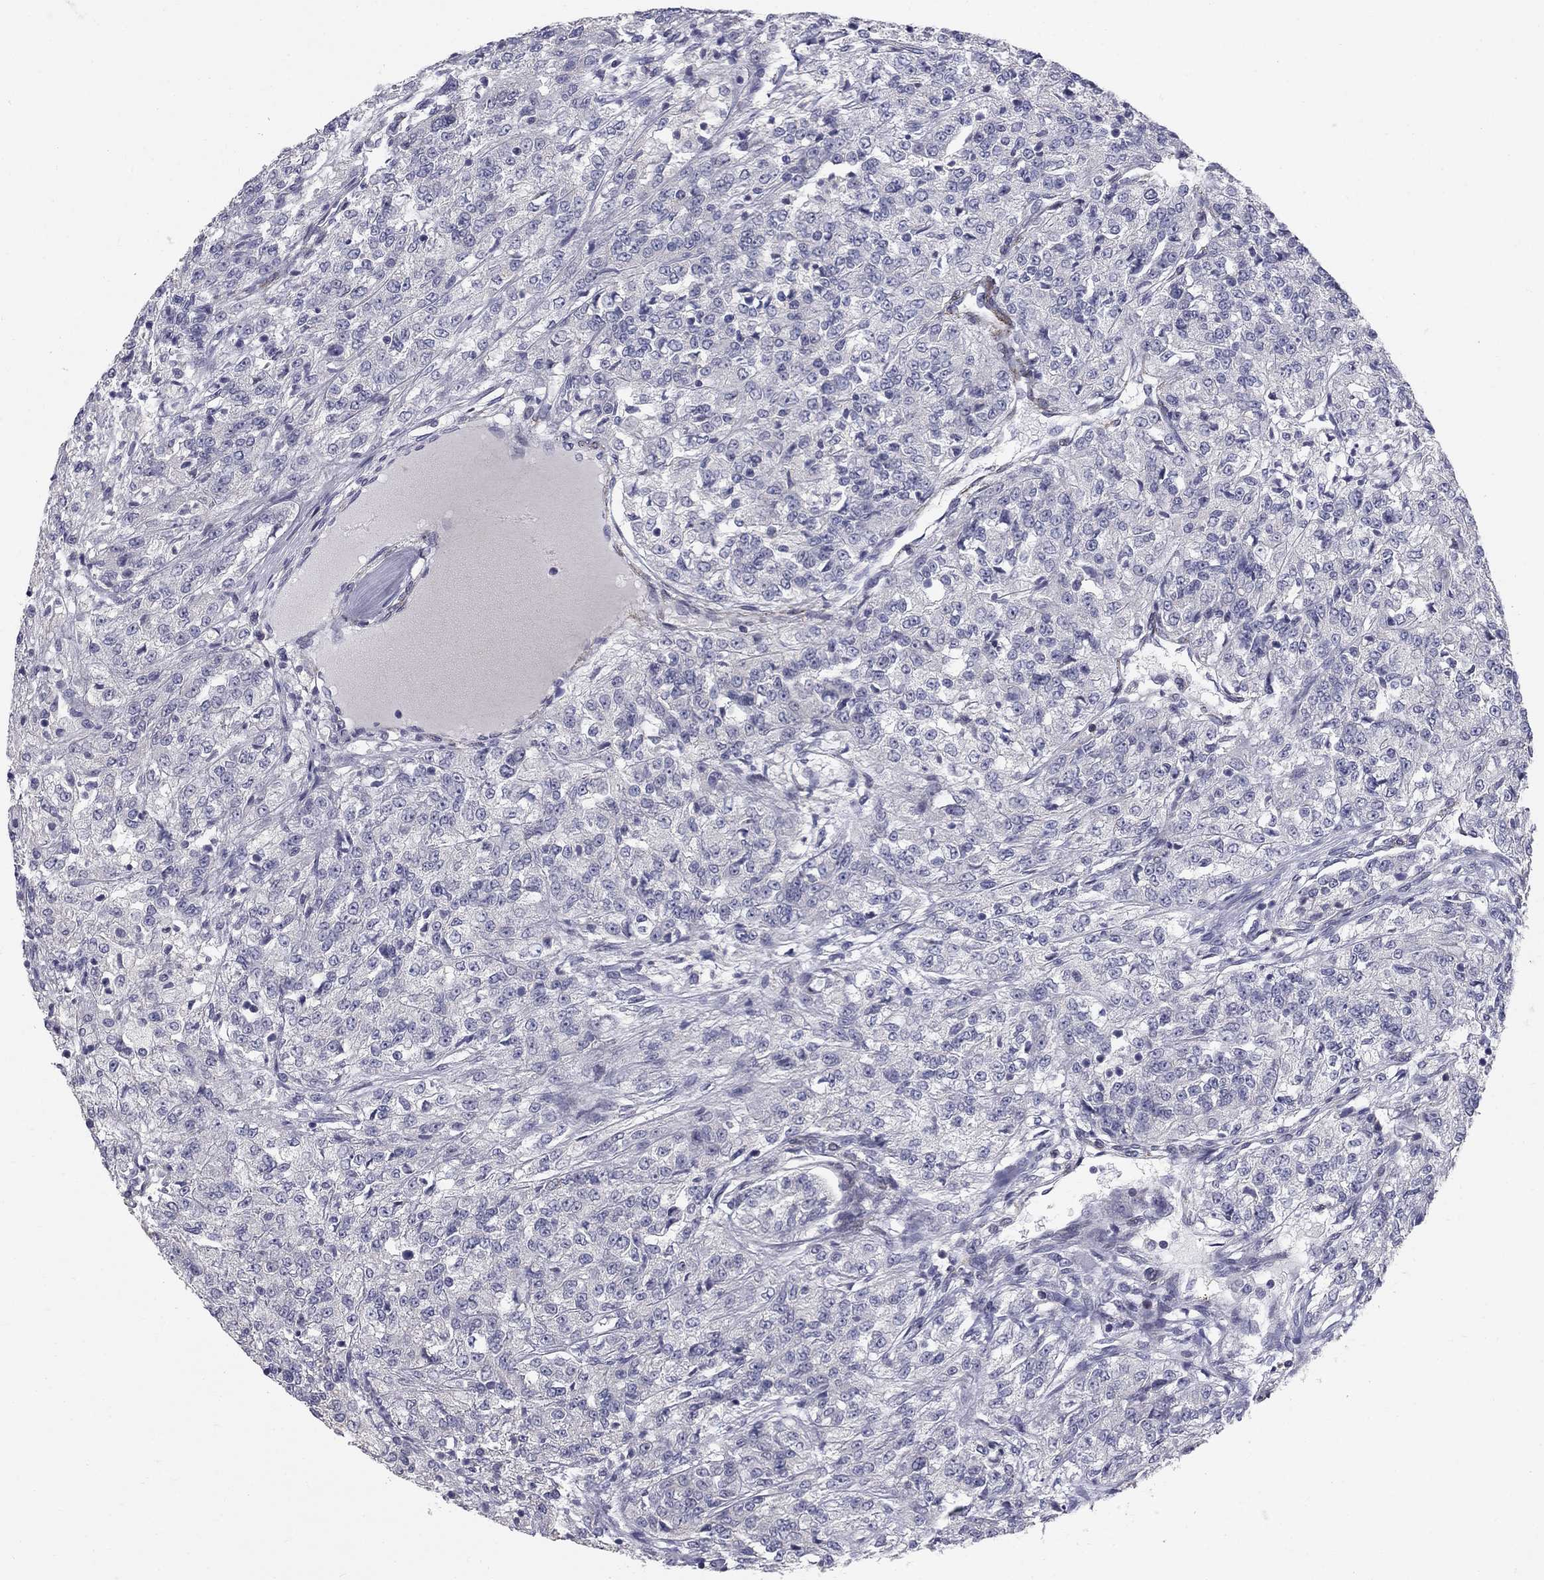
{"staining": {"intensity": "negative", "quantity": "none", "location": "none"}, "tissue": "renal cancer", "cell_type": "Tumor cells", "image_type": "cancer", "snomed": [{"axis": "morphology", "description": "Adenocarcinoma, NOS"}, {"axis": "topography", "description": "Kidney"}], "caption": "The image shows no staining of tumor cells in adenocarcinoma (renal).", "gene": "NTRK2", "patient": {"sex": "female", "age": 63}}